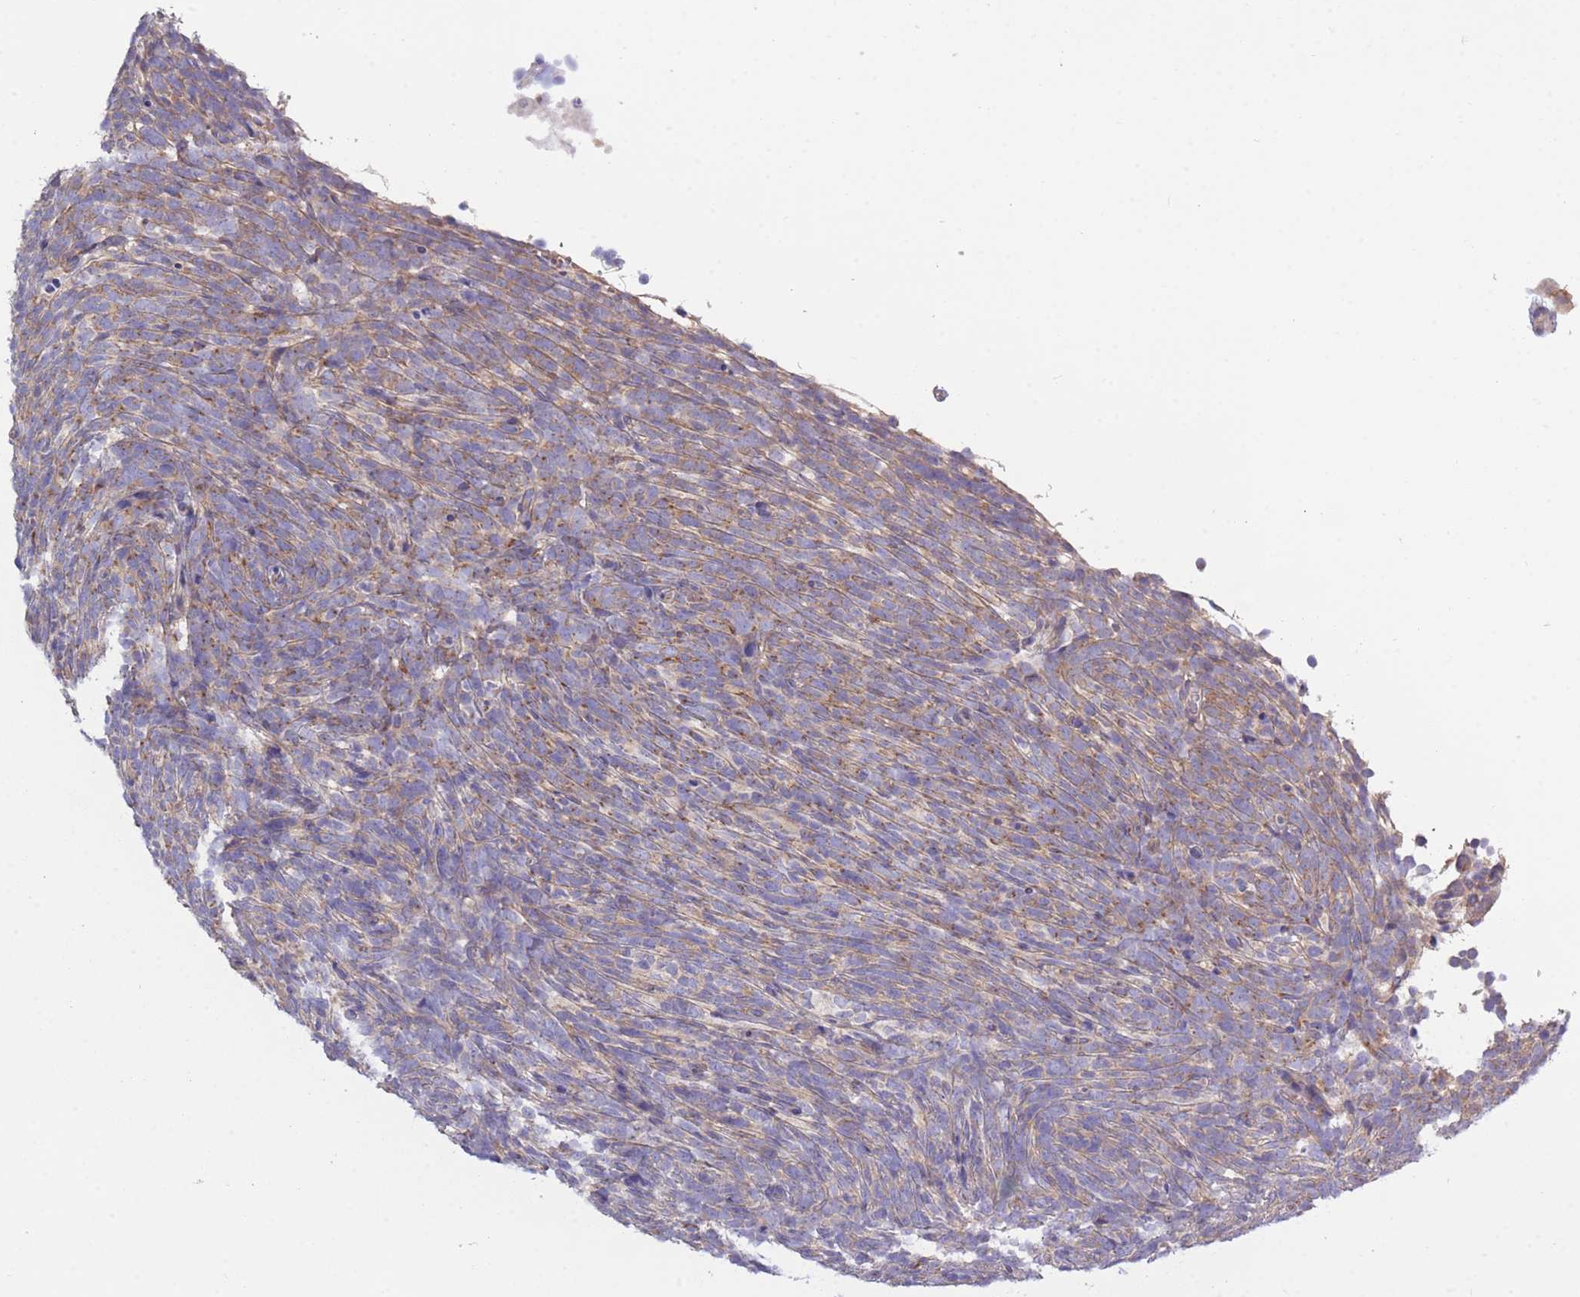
{"staining": {"intensity": "moderate", "quantity": "<25%", "location": "cytoplasmic/membranous"}, "tissue": "glioma", "cell_type": "Tumor cells", "image_type": "cancer", "snomed": [{"axis": "morphology", "description": "Glioma, malignant, Low grade"}, {"axis": "topography", "description": "Brain"}], "caption": "High-magnification brightfield microscopy of malignant glioma (low-grade) stained with DAB (brown) and counterstained with hematoxylin (blue). tumor cells exhibit moderate cytoplasmic/membranous positivity is seen in approximately<25% of cells.", "gene": "COPG2", "patient": {"sex": "female", "age": 1}}